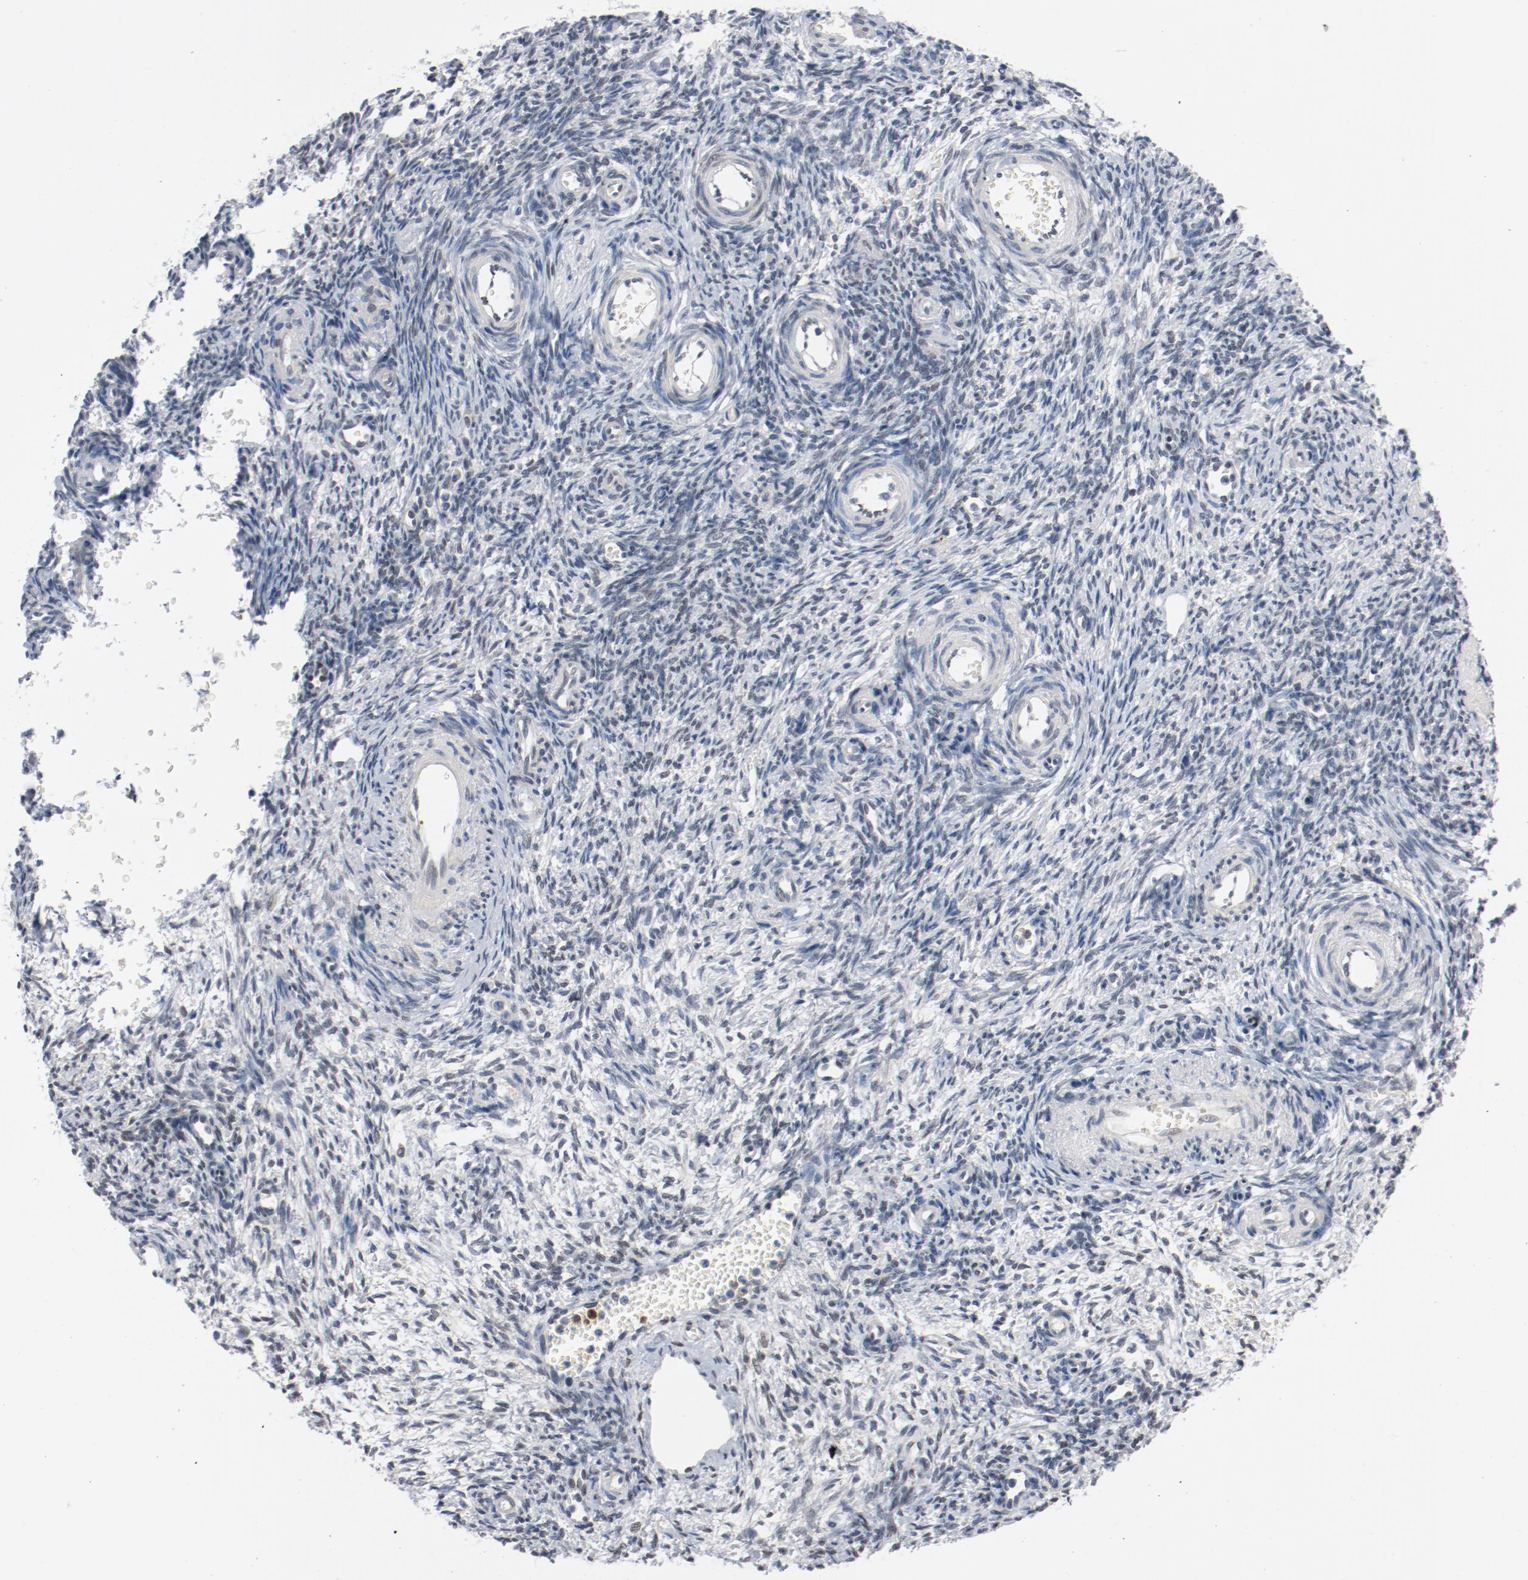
{"staining": {"intensity": "weak", "quantity": ">75%", "location": "nuclear"}, "tissue": "ovary", "cell_type": "Follicle cells", "image_type": "normal", "snomed": [{"axis": "morphology", "description": "Normal tissue, NOS"}, {"axis": "topography", "description": "Ovary"}], "caption": "A micrograph of human ovary stained for a protein shows weak nuclear brown staining in follicle cells. The protein of interest is stained brown, and the nuclei are stained in blue (DAB IHC with brightfield microscopy, high magnification).", "gene": "ENSG00000285708", "patient": {"sex": "female", "age": 39}}